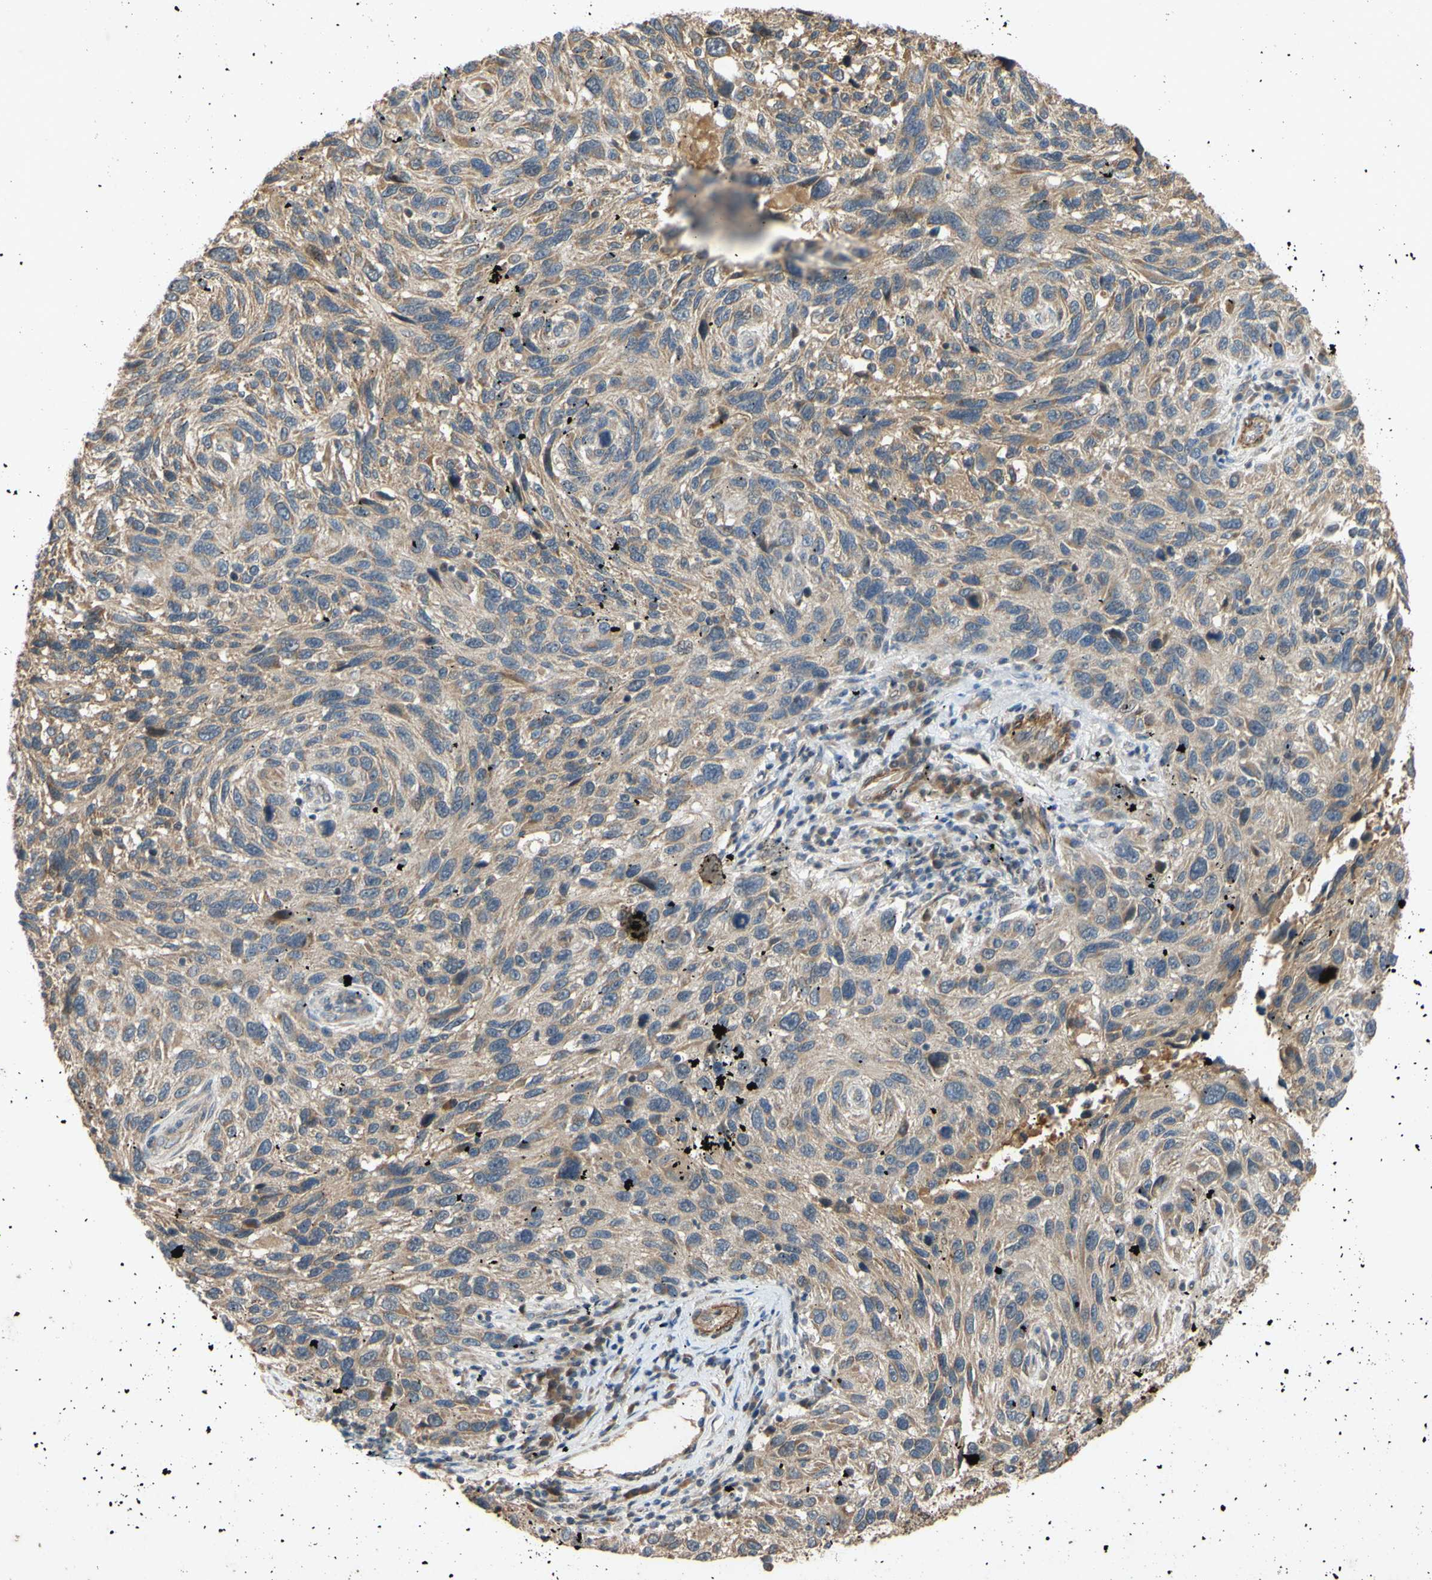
{"staining": {"intensity": "moderate", "quantity": ">75%", "location": "cytoplasmic/membranous"}, "tissue": "melanoma", "cell_type": "Tumor cells", "image_type": "cancer", "snomed": [{"axis": "morphology", "description": "Malignant melanoma, NOS"}, {"axis": "topography", "description": "Skin"}], "caption": "Approximately >75% of tumor cells in human malignant melanoma display moderate cytoplasmic/membranous protein positivity as visualized by brown immunohistochemical staining.", "gene": "PARD6A", "patient": {"sex": "male", "age": 53}}